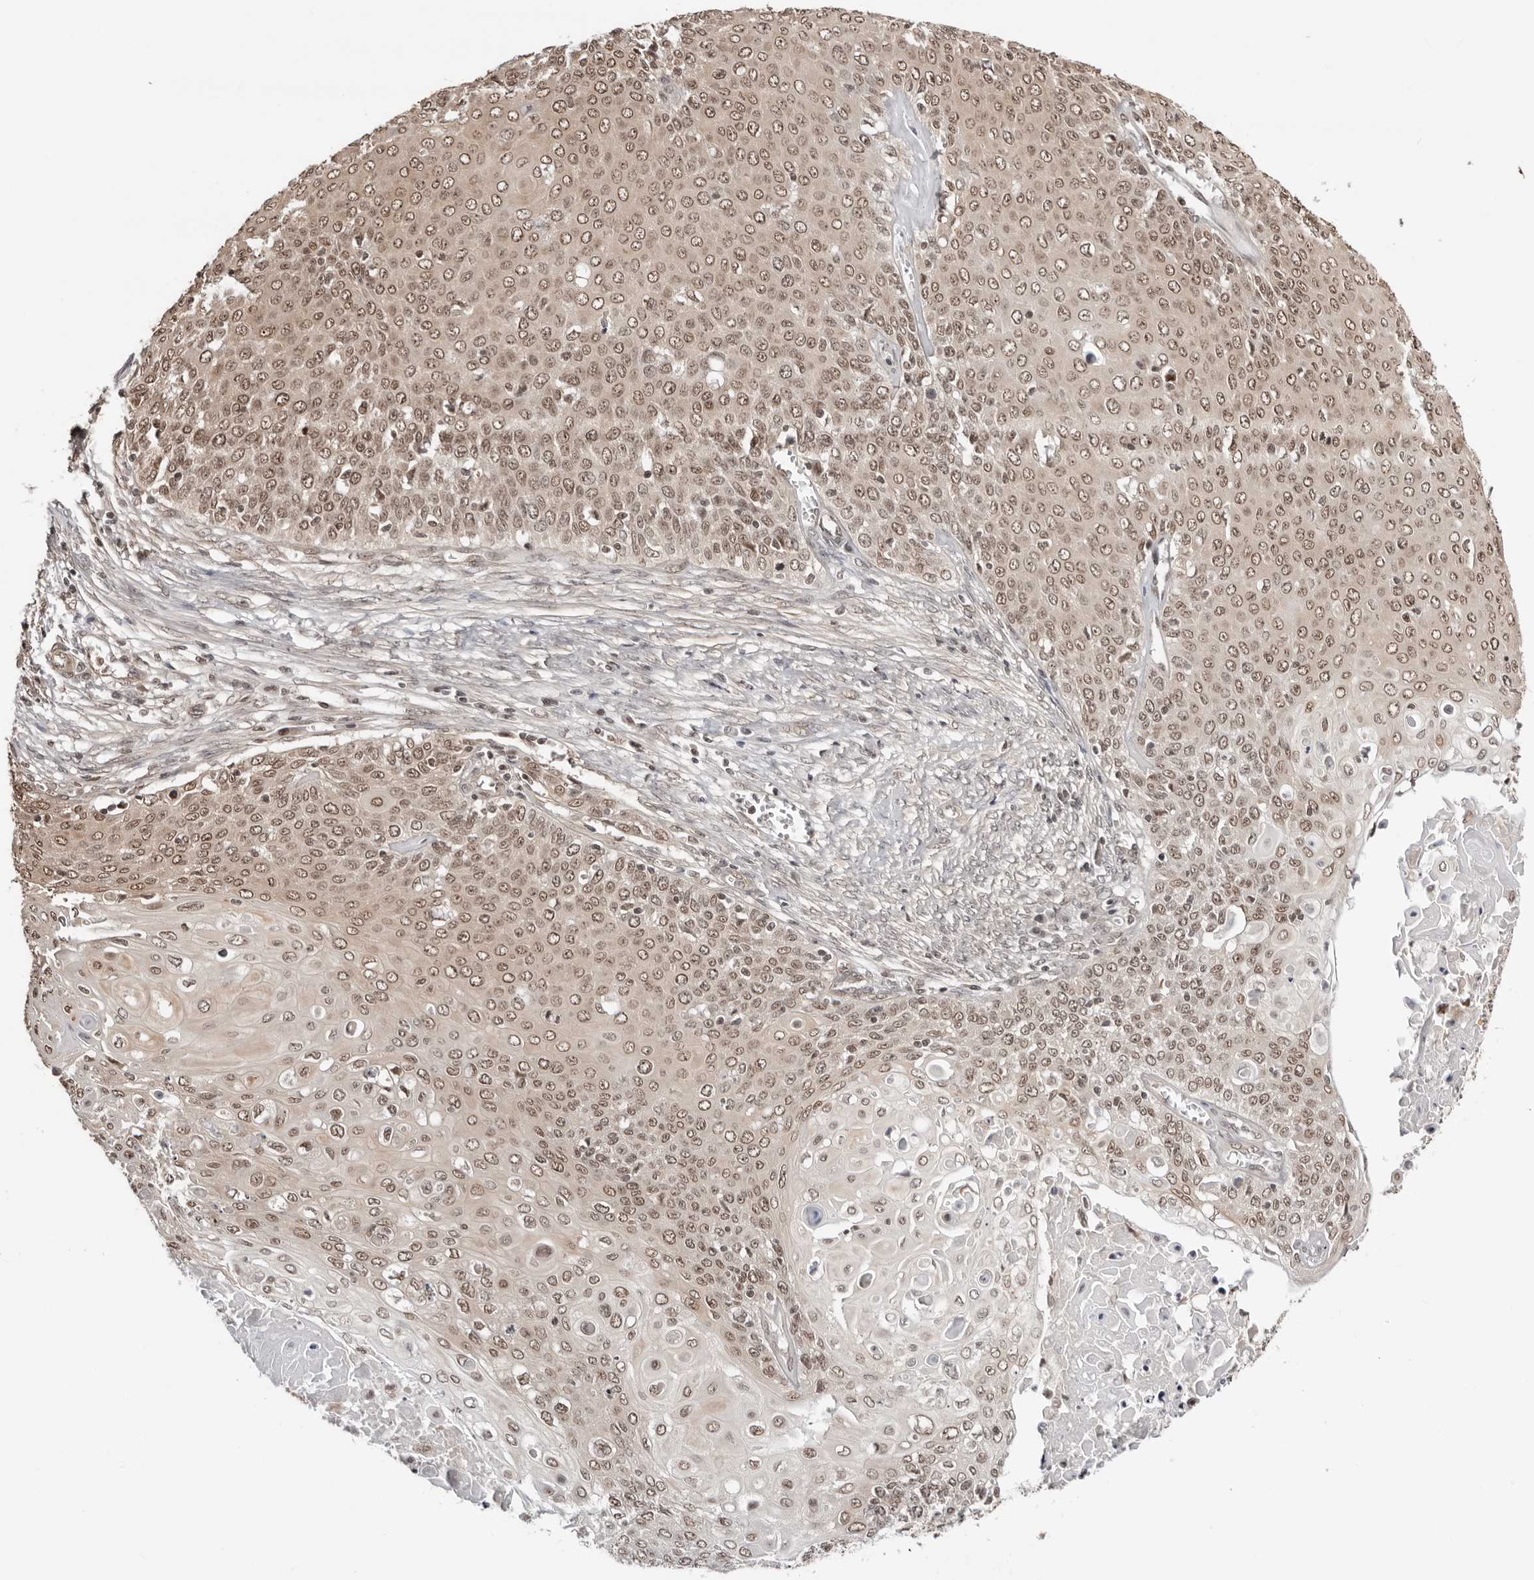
{"staining": {"intensity": "weak", "quantity": ">75%", "location": "nuclear"}, "tissue": "cervical cancer", "cell_type": "Tumor cells", "image_type": "cancer", "snomed": [{"axis": "morphology", "description": "Squamous cell carcinoma, NOS"}, {"axis": "topography", "description": "Cervix"}], "caption": "Human squamous cell carcinoma (cervical) stained with a brown dye displays weak nuclear positive expression in about >75% of tumor cells.", "gene": "SDE2", "patient": {"sex": "female", "age": 39}}